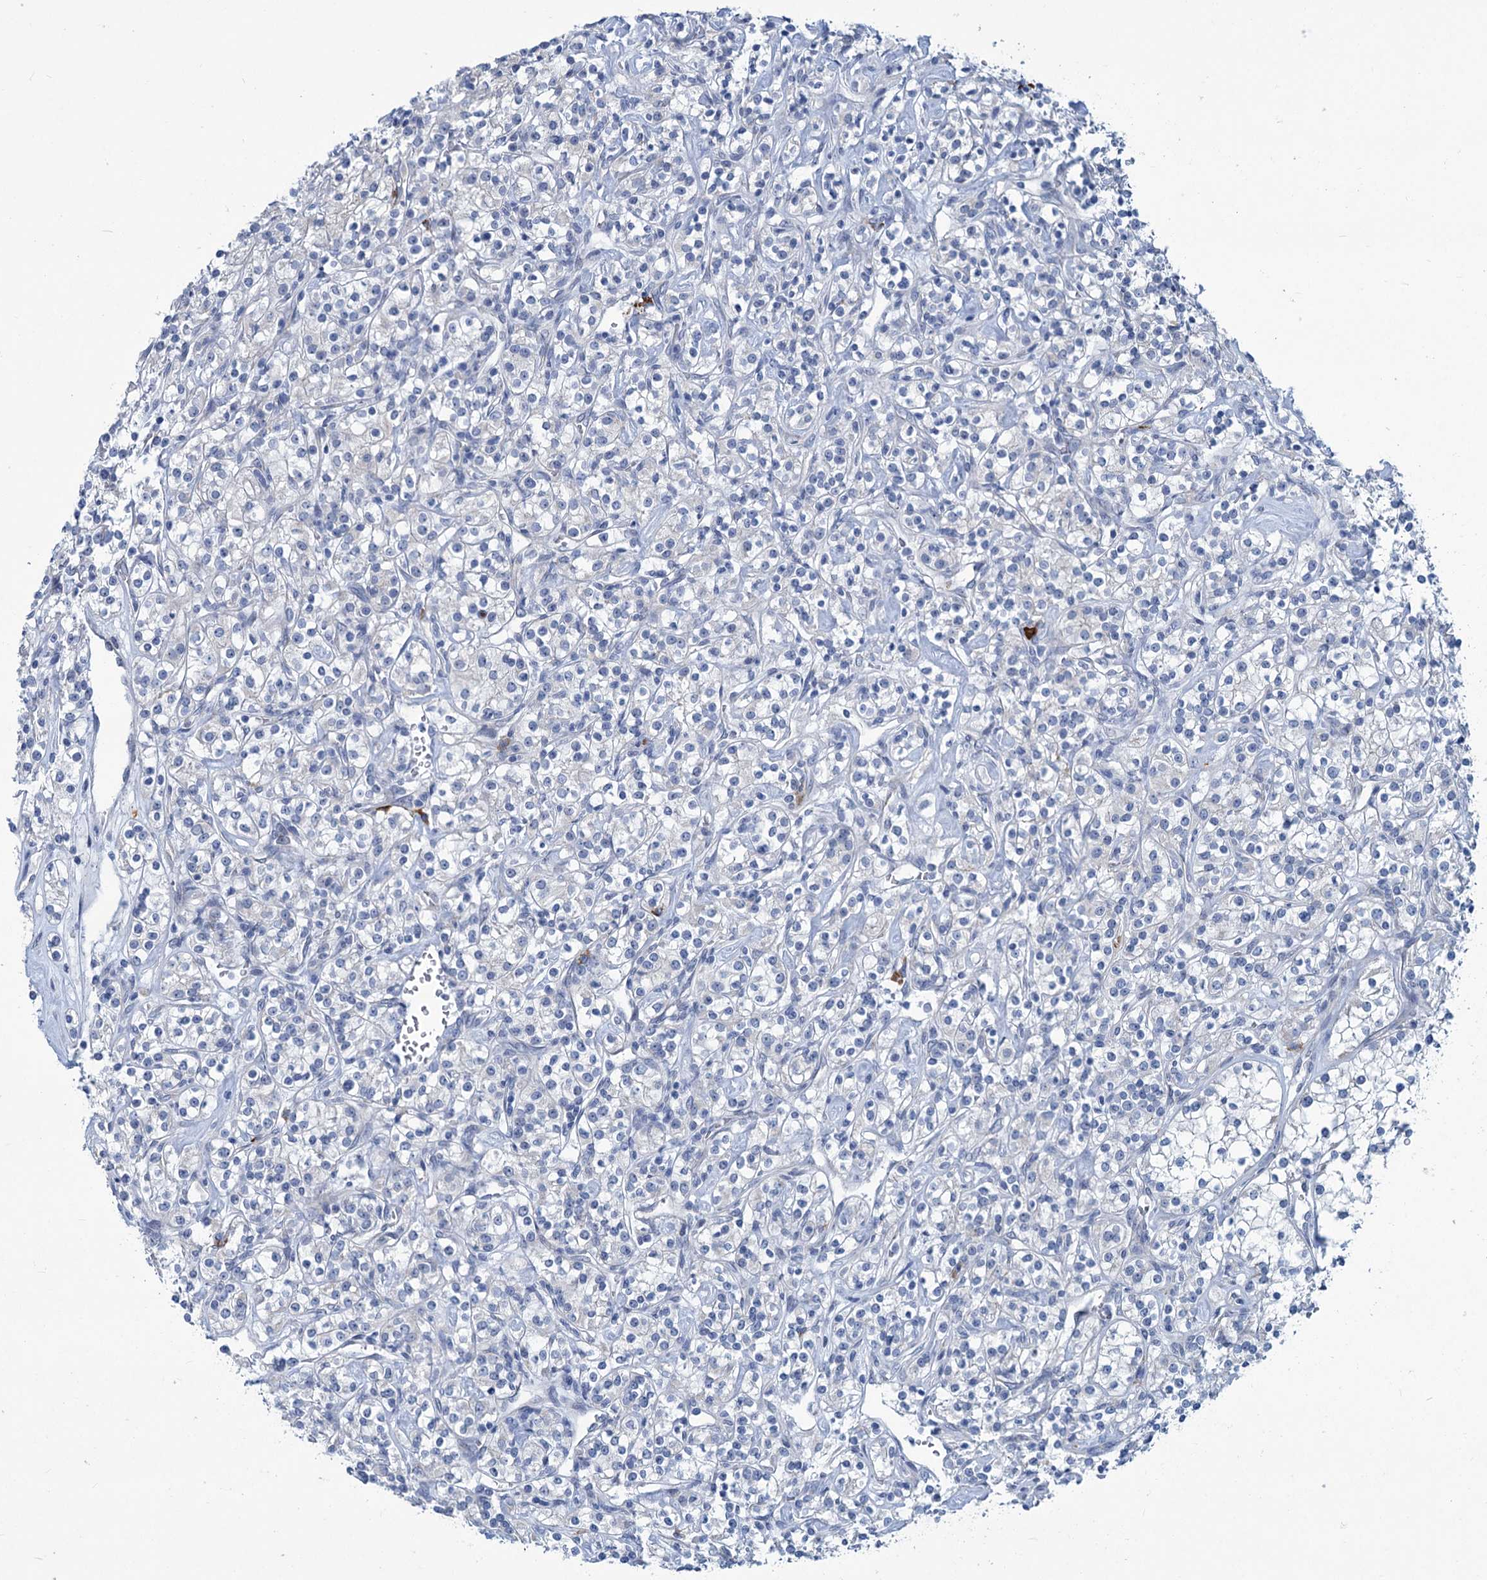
{"staining": {"intensity": "negative", "quantity": "none", "location": "none"}, "tissue": "renal cancer", "cell_type": "Tumor cells", "image_type": "cancer", "snomed": [{"axis": "morphology", "description": "Adenocarcinoma, NOS"}, {"axis": "topography", "description": "Kidney"}], "caption": "IHC histopathology image of human renal cancer stained for a protein (brown), which exhibits no staining in tumor cells.", "gene": "NEU3", "patient": {"sex": "male", "age": 77}}